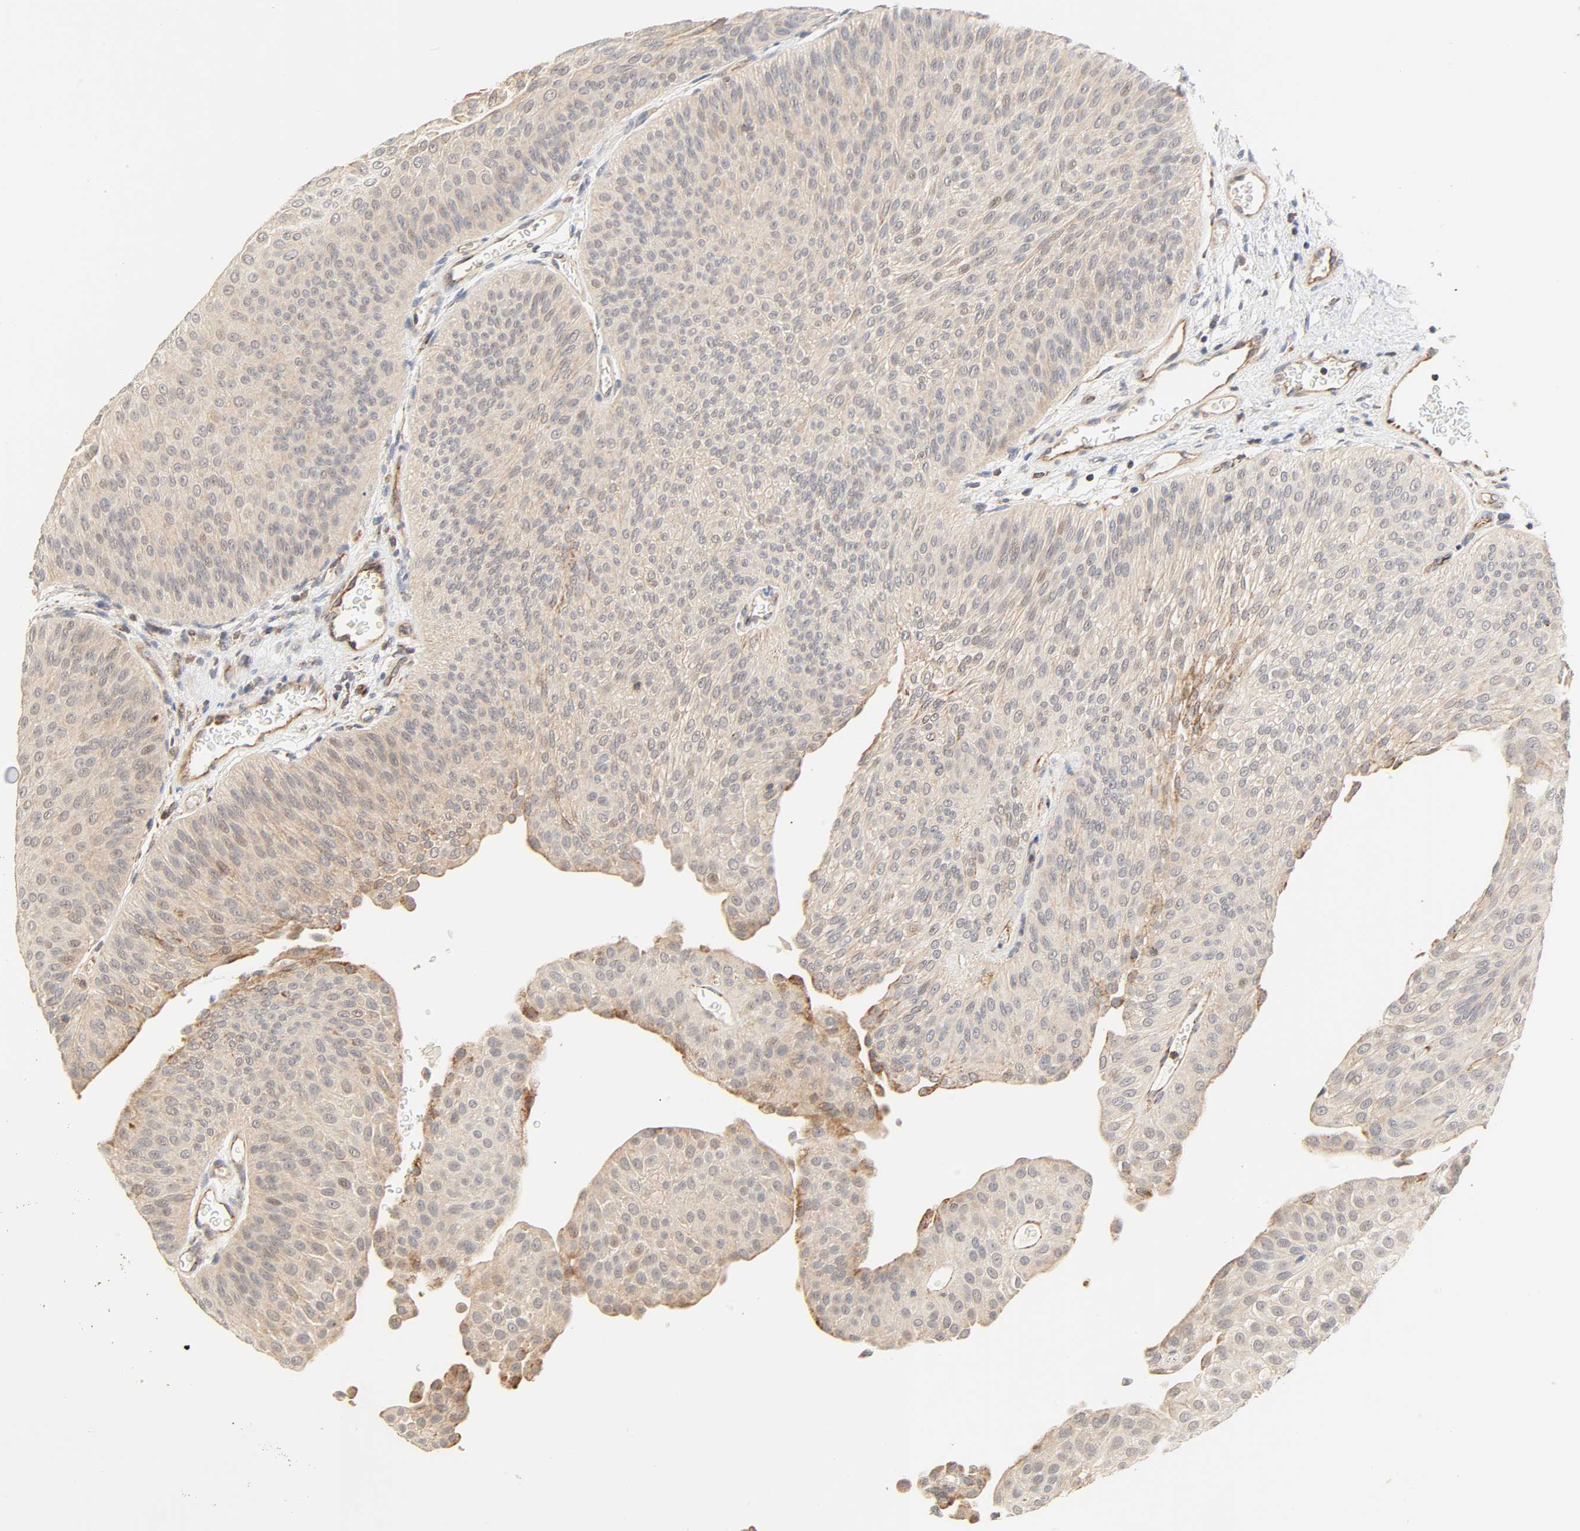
{"staining": {"intensity": "weak", "quantity": ">75%", "location": "cytoplasmic/membranous"}, "tissue": "urothelial cancer", "cell_type": "Tumor cells", "image_type": "cancer", "snomed": [{"axis": "morphology", "description": "Urothelial carcinoma, Low grade"}, {"axis": "topography", "description": "Urinary bladder"}], "caption": "Immunohistochemistry (IHC) micrograph of urothelial carcinoma (low-grade) stained for a protein (brown), which exhibits low levels of weak cytoplasmic/membranous expression in approximately >75% of tumor cells.", "gene": "ZMAT5", "patient": {"sex": "female", "age": 60}}